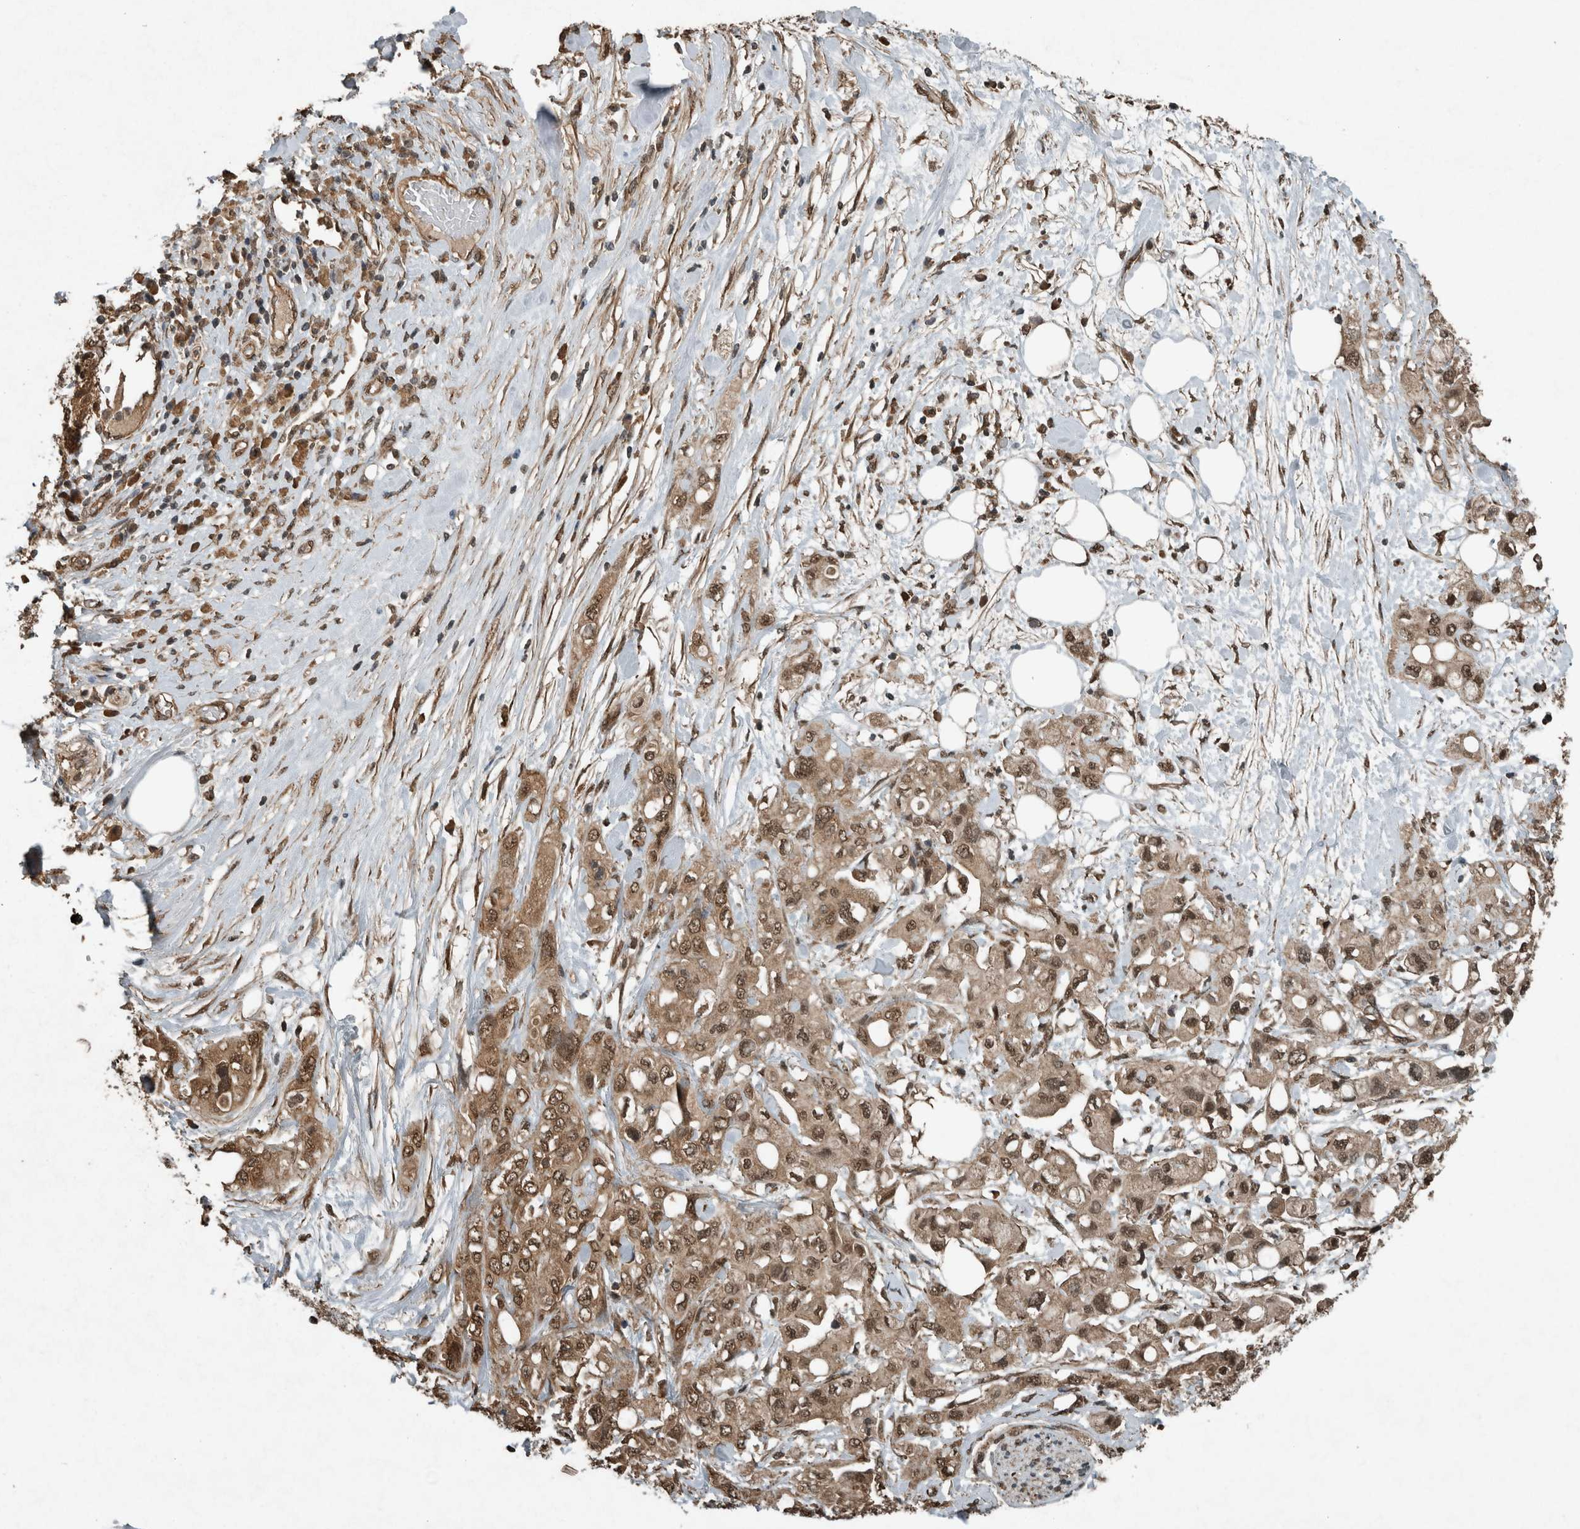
{"staining": {"intensity": "moderate", "quantity": ">75%", "location": "cytoplasmic/membranous,nuclear"}, "tissue": "pancreatic cancer", "cell_type": "Tumor cells", "image_type": "cancer", "snomed": [{"axis": "morphology", "description": "Adenocarcinoma, NOS"}, {"axis": "topography", "description": "Pancreas"}], "caption": "Pancreatic cancer (adenocarcinoma) stained with DAB IHC reveals medium levels of moderate cytoplasmic/membranous and nuclear expression in approximately >75% of tumor cells.", "gene": "ARHGEF12", "patient": {"sex": "female", "age": 56}}